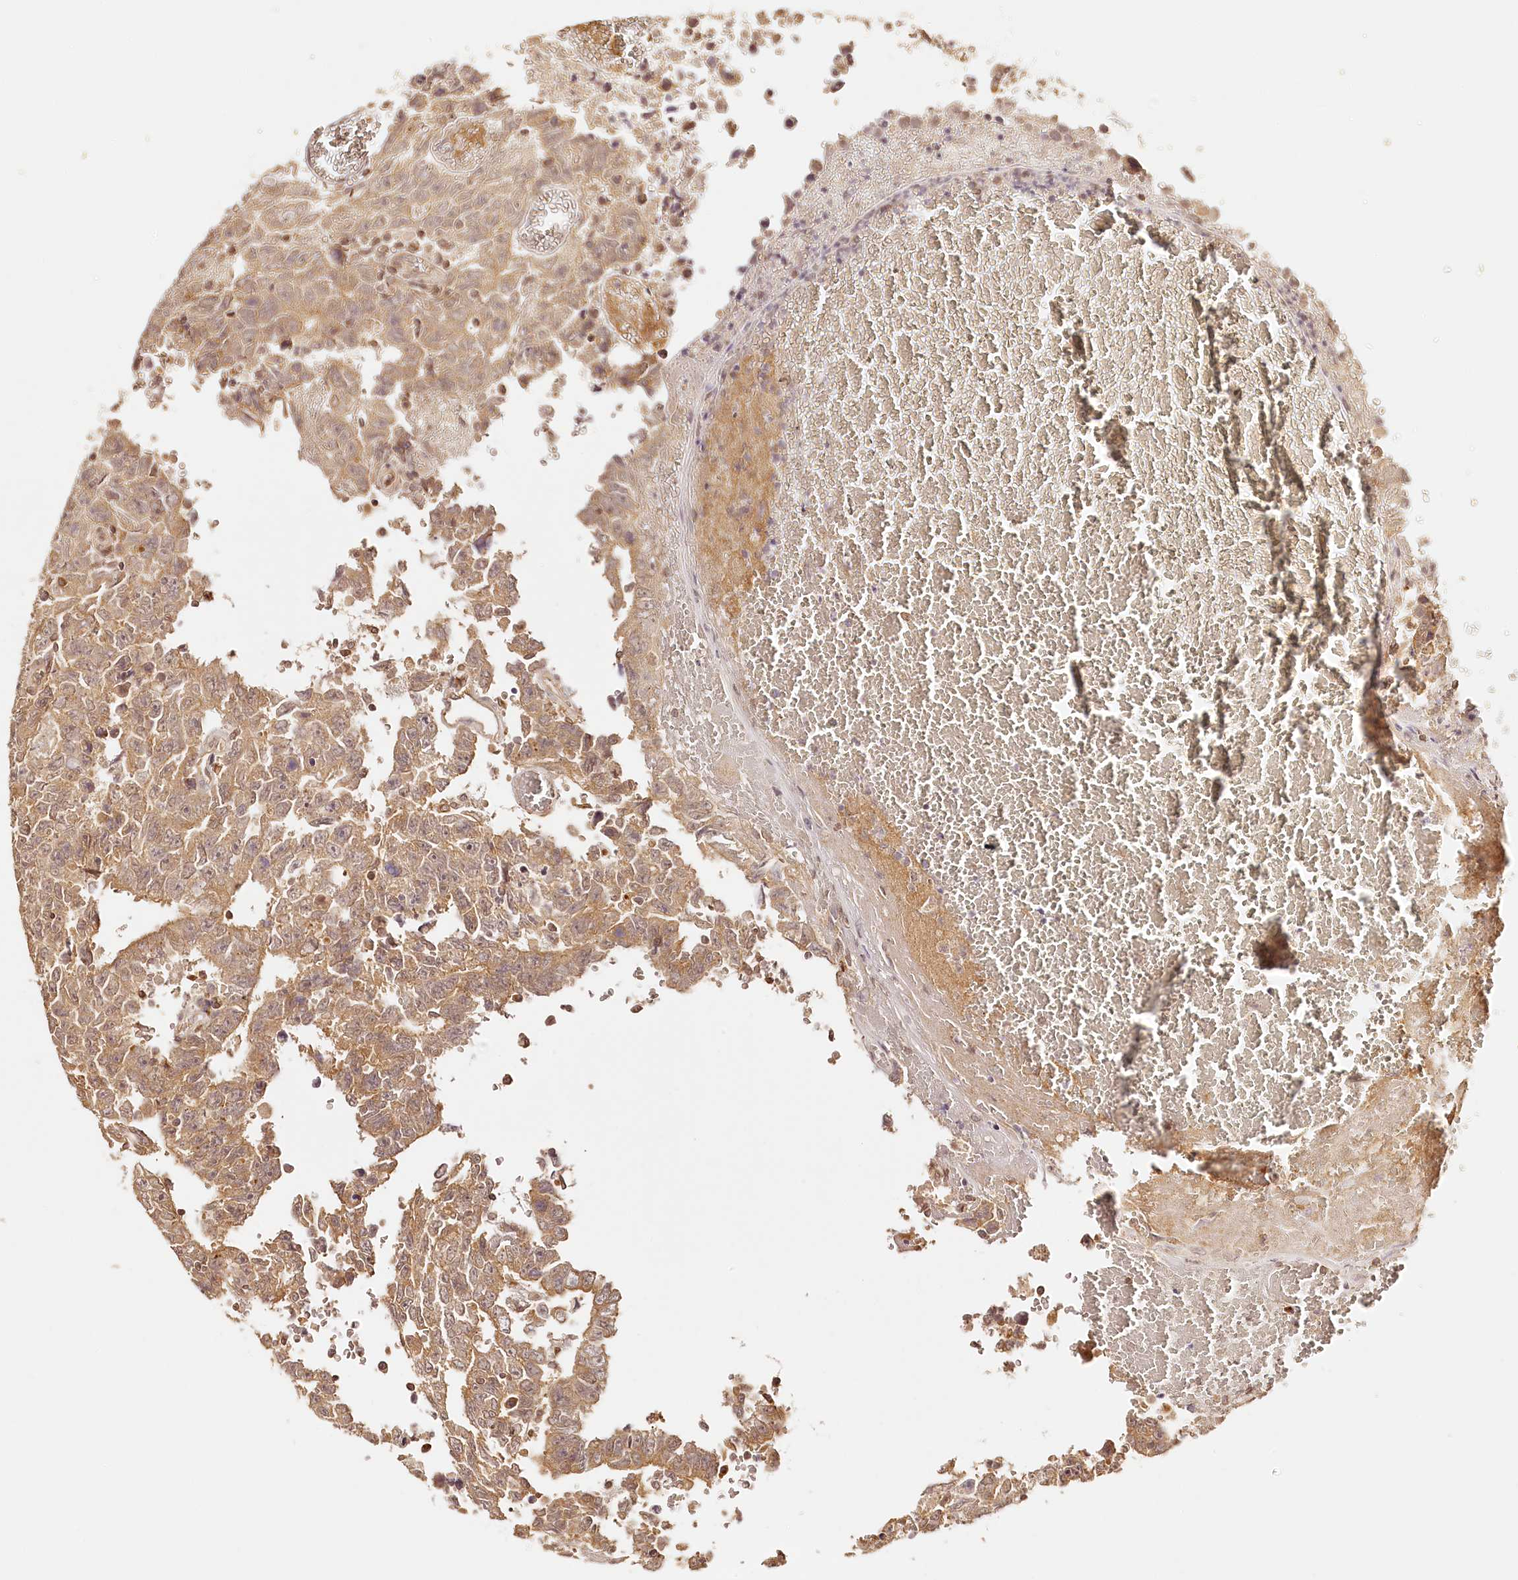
{"staining": {"intensity": "moderate", "quantity": ">75%", "location": "cytoplasmic/membranous"}, "tissue": "testis cancer", "cell_type": "Tumor cells", "image_type": "cancer", "snomed": [{"axis": "morphology", "description": "Carcinoma, Embryonal, NOS"}, {"axis": "topography", "description": "Testis"}], "caption": "The micrograph reveals a brown stain indicating the presence of a protein in the cytoplasmic/membranous of tumor cells in testis cancer (embryonal carcinoma).", "gene": "SYNGR1", "patient": {"sex": "male", "age": 26}}